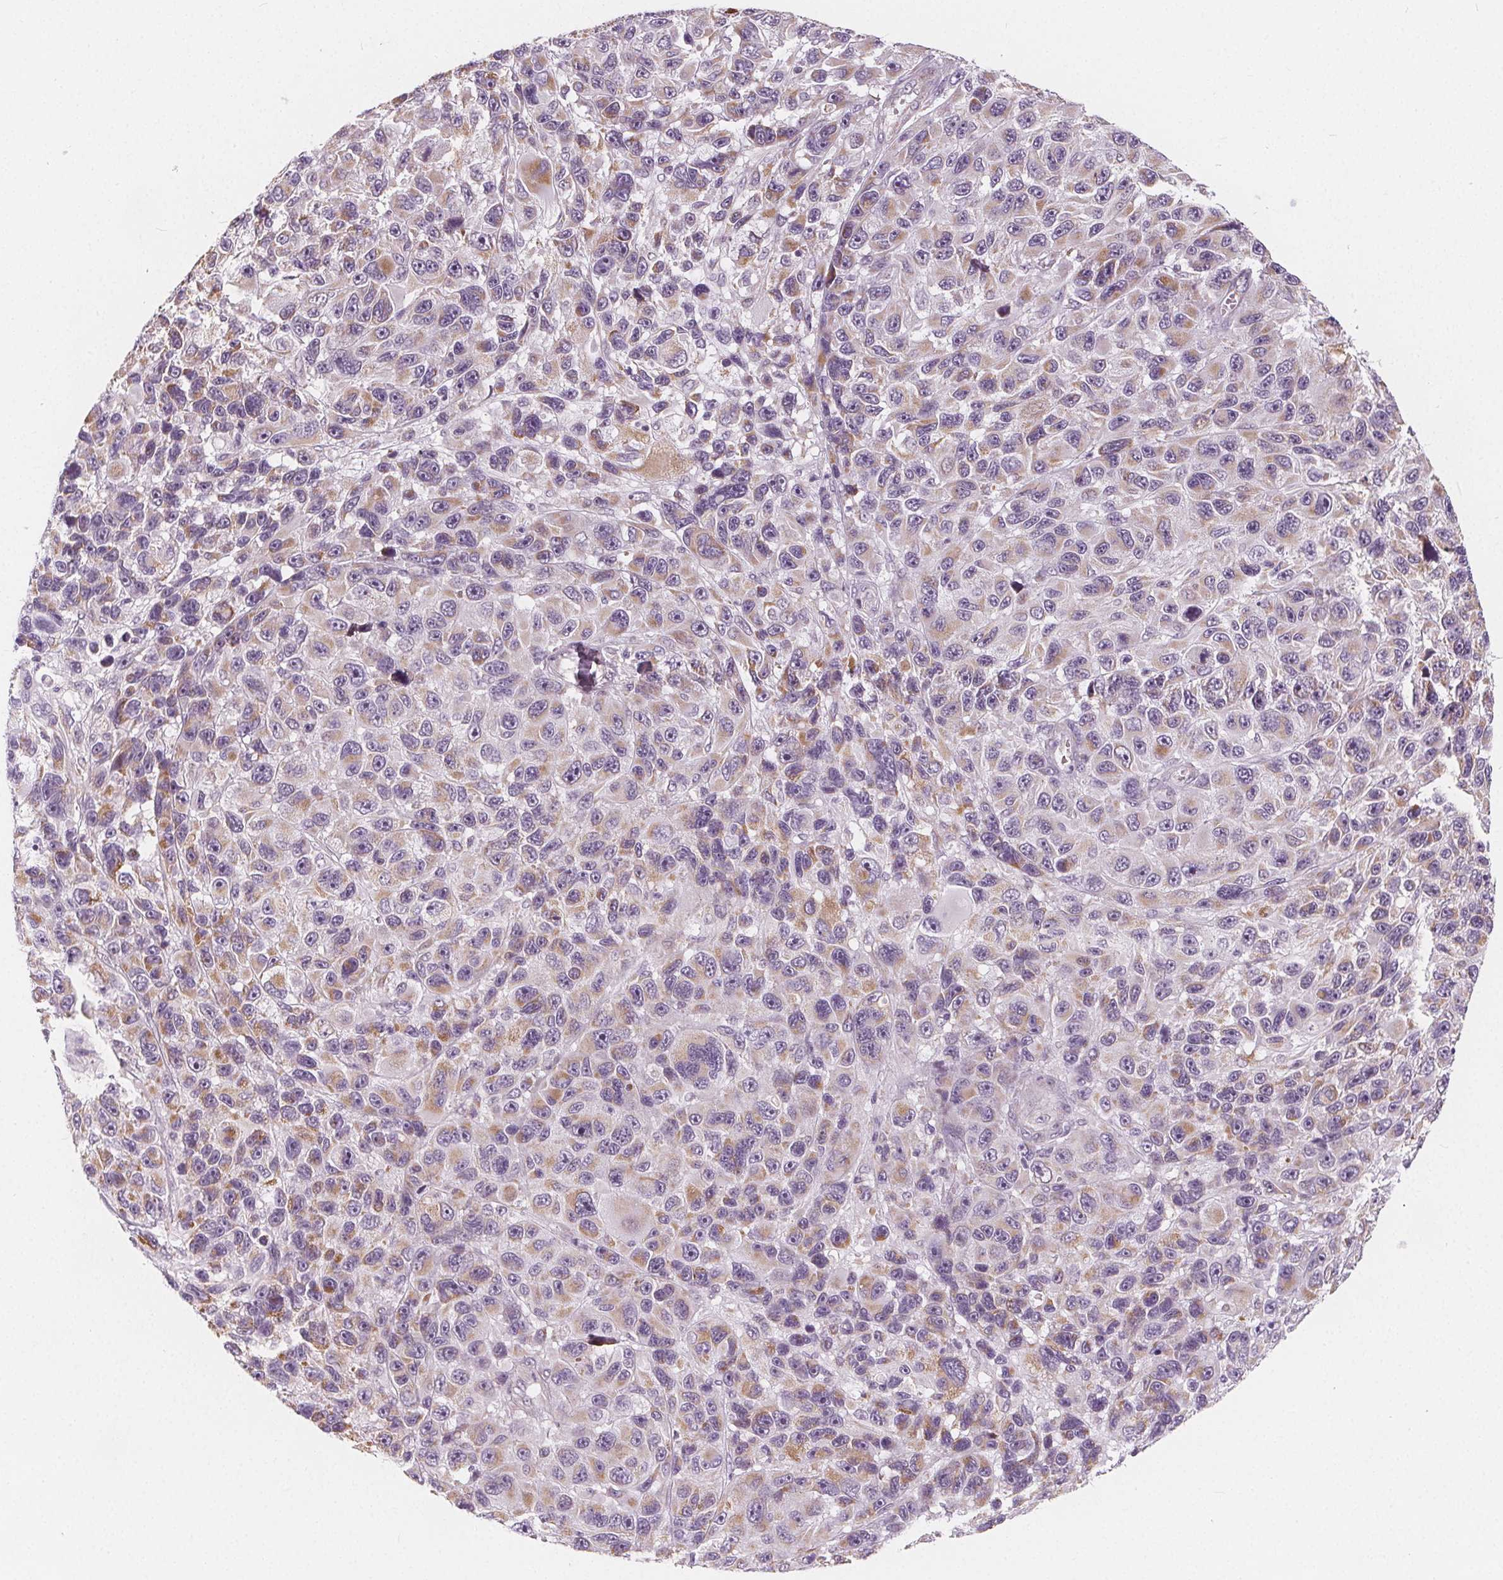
{"staining": {"intensity": "weak", "quantity": "25%-75%", "location": "cytoplasmic/membranous"}, "tissue": "melanoma", "cell_type": "Tumor cells", "image_type": "cancer", "snomed": [{"axis": "morphology", "description": "Malignant melanoma, NOS"}, {"axis": "topography", "description": "Skin"}], "caption": "This micrograph exhibits immunohistochemistry staining of human melanoma, with low weak cytoplasmic/membranous expression in approximately 25%-75% of tumor cells.", "gene": "NUP210L", "patient": {"sex": "male", "age": 53}}